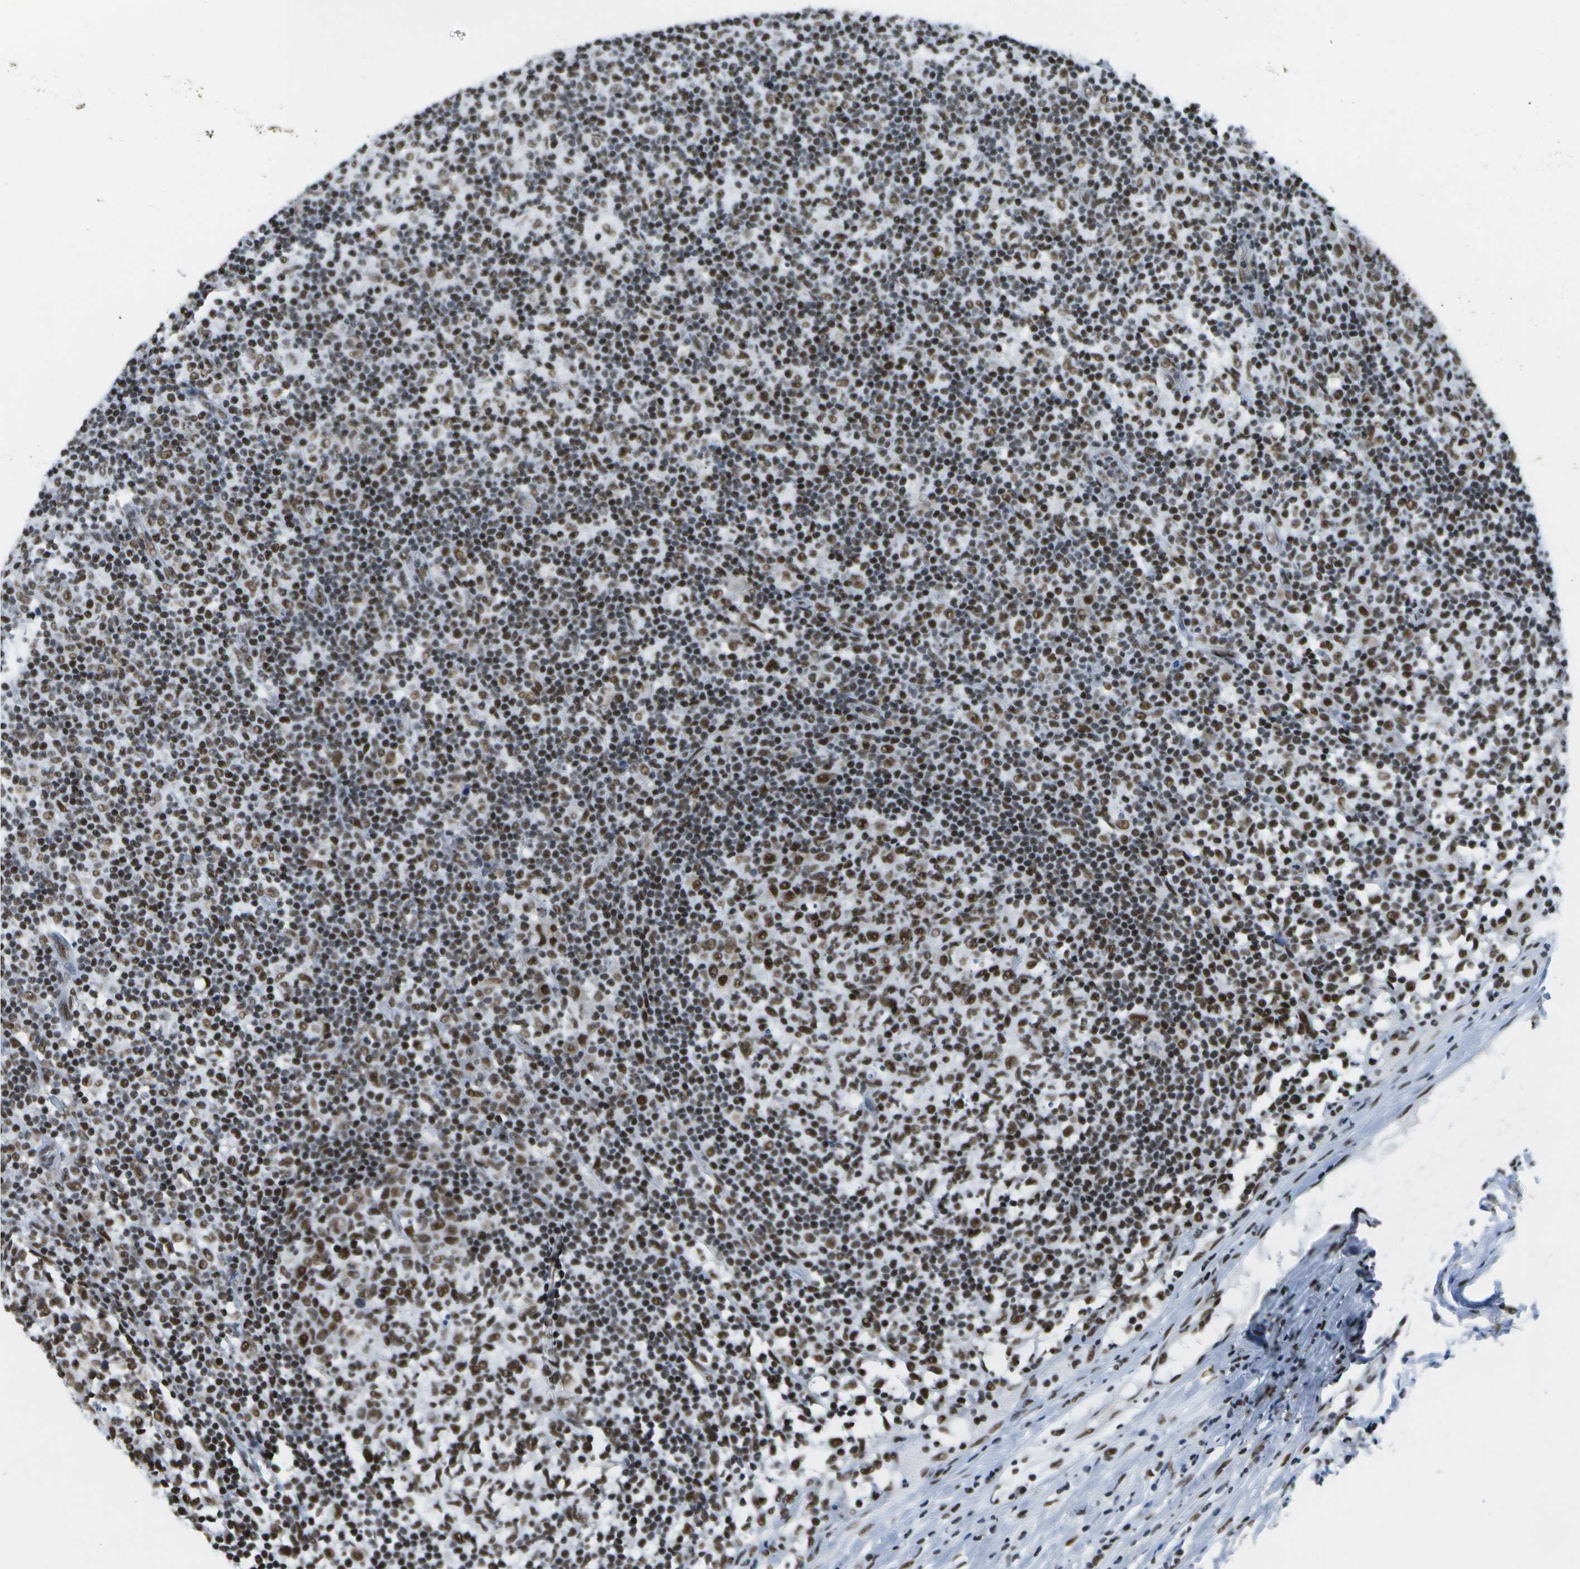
{"staining": {"intensity": "strong", "quantity": ">75%", "location": "nuclear"}, "tissue": "lymph node", "cell_type": "Germinal center cells", "image_type": "normal", "snomed": [{"axis": "morphology", "description": "Normal tissue, NOS"}, {"axis": "morphology", "description": "Inflammation, NOS"}, {"axis": "topography", "description": "Lymph node"}], "caption": "Human lymph node stained with a brown dye reveals strong nuclear positive expression in about >75% of germinal center cells.", "gene": "NSRP1", "patient": {"sex": "male", "age": 55}}